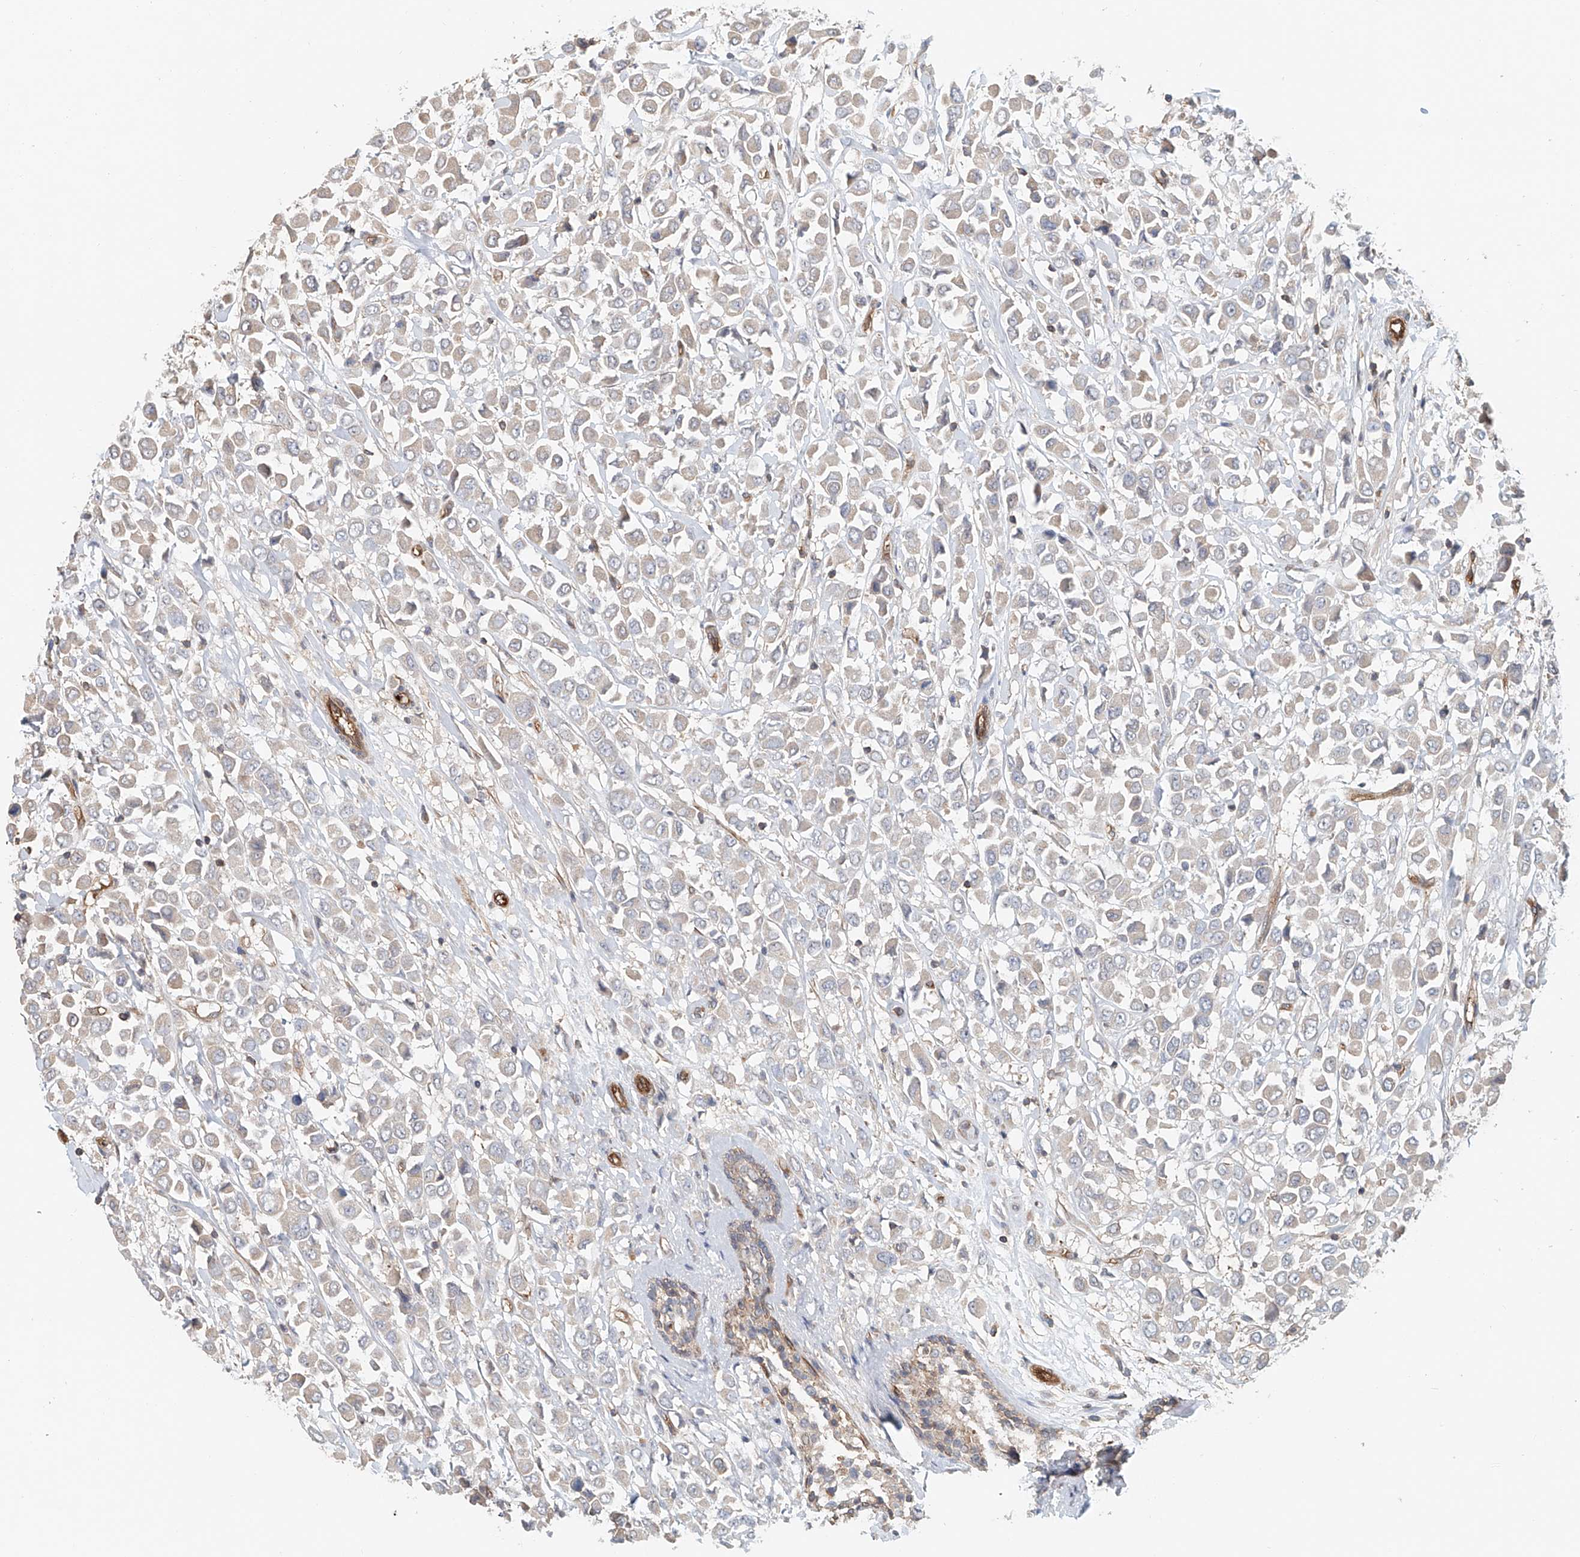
{"staining": {"intensity": "negative", "quantity": "none", "location": "none"}, "tissue": "breast cancer", "cell_type": "Tumor cells", "image_type": "cancer", "snomed": [{"axis": "morphology", "description": "Duct carcinoma"}, {"axis": "topography", "description": "Breast"}], "caption": "An immunohistochemistry (IHC) histopathology image of breast cancer is shown. There is no staining in tumor cells of breast cancer.", "gene": "FRYL", "patient": {"sex": "female", "age": 61}}